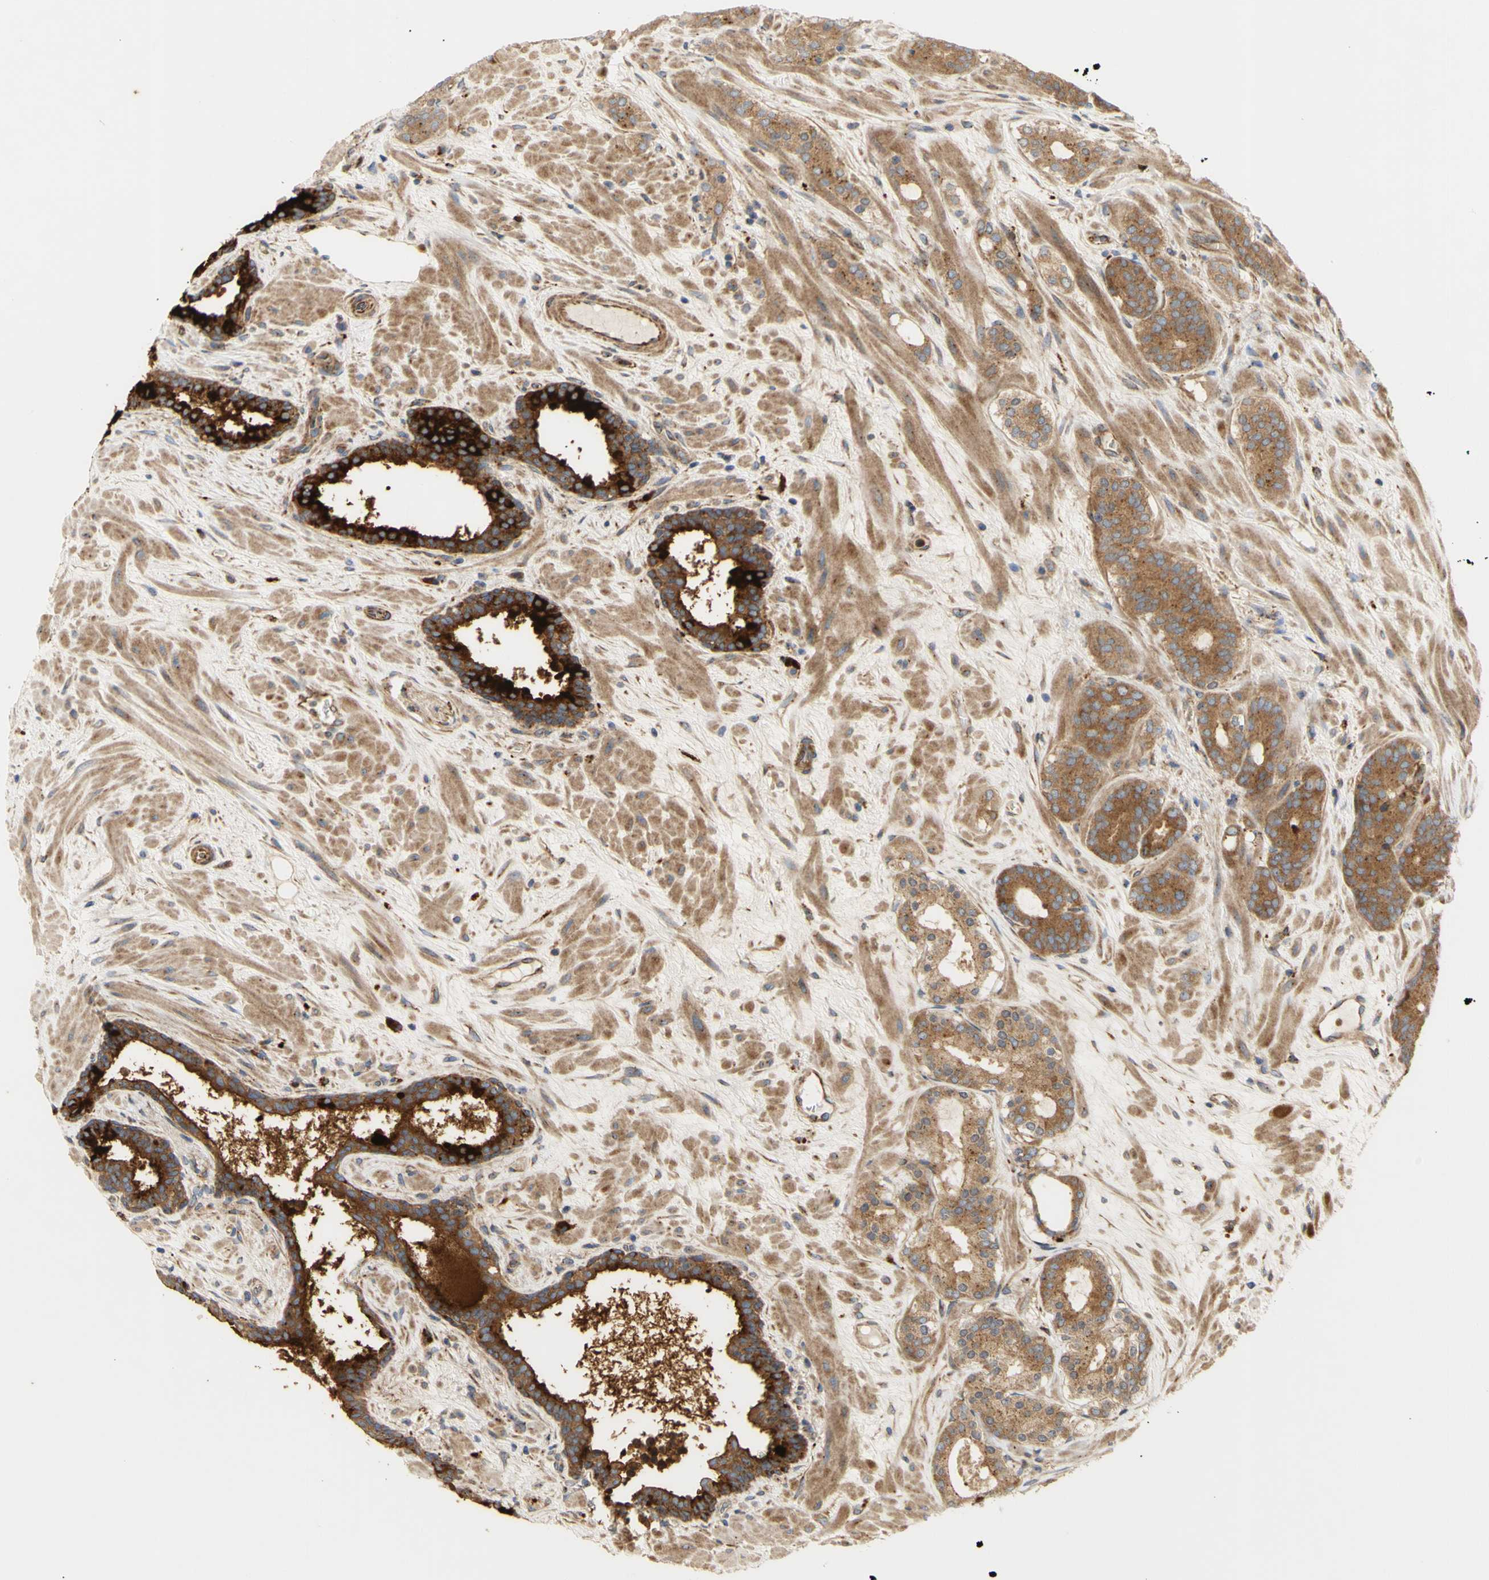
{"staining": {"intensity": "moderate", "quantity": ">75%", "location": "cytoplasmic/membranous"}, "tissue": "prostate cancer", "cell_type": "Tumor cells", "image_type": "cancer", "snomed": [{"axis": "morphology", "description": "Adenocarcinoma, Low grade"}, {"axis": "topography", "description": "Prostate"}], "caption": "Low-grade adenocarcinoma (prostate) was stained to show a protein in brown. There is medium levels of moderate cytoplasmic/membranous expression in approximately >75% of tumor cells.", "gene": "TUBG2", "patient": {"sex": "male", "age": 63}}